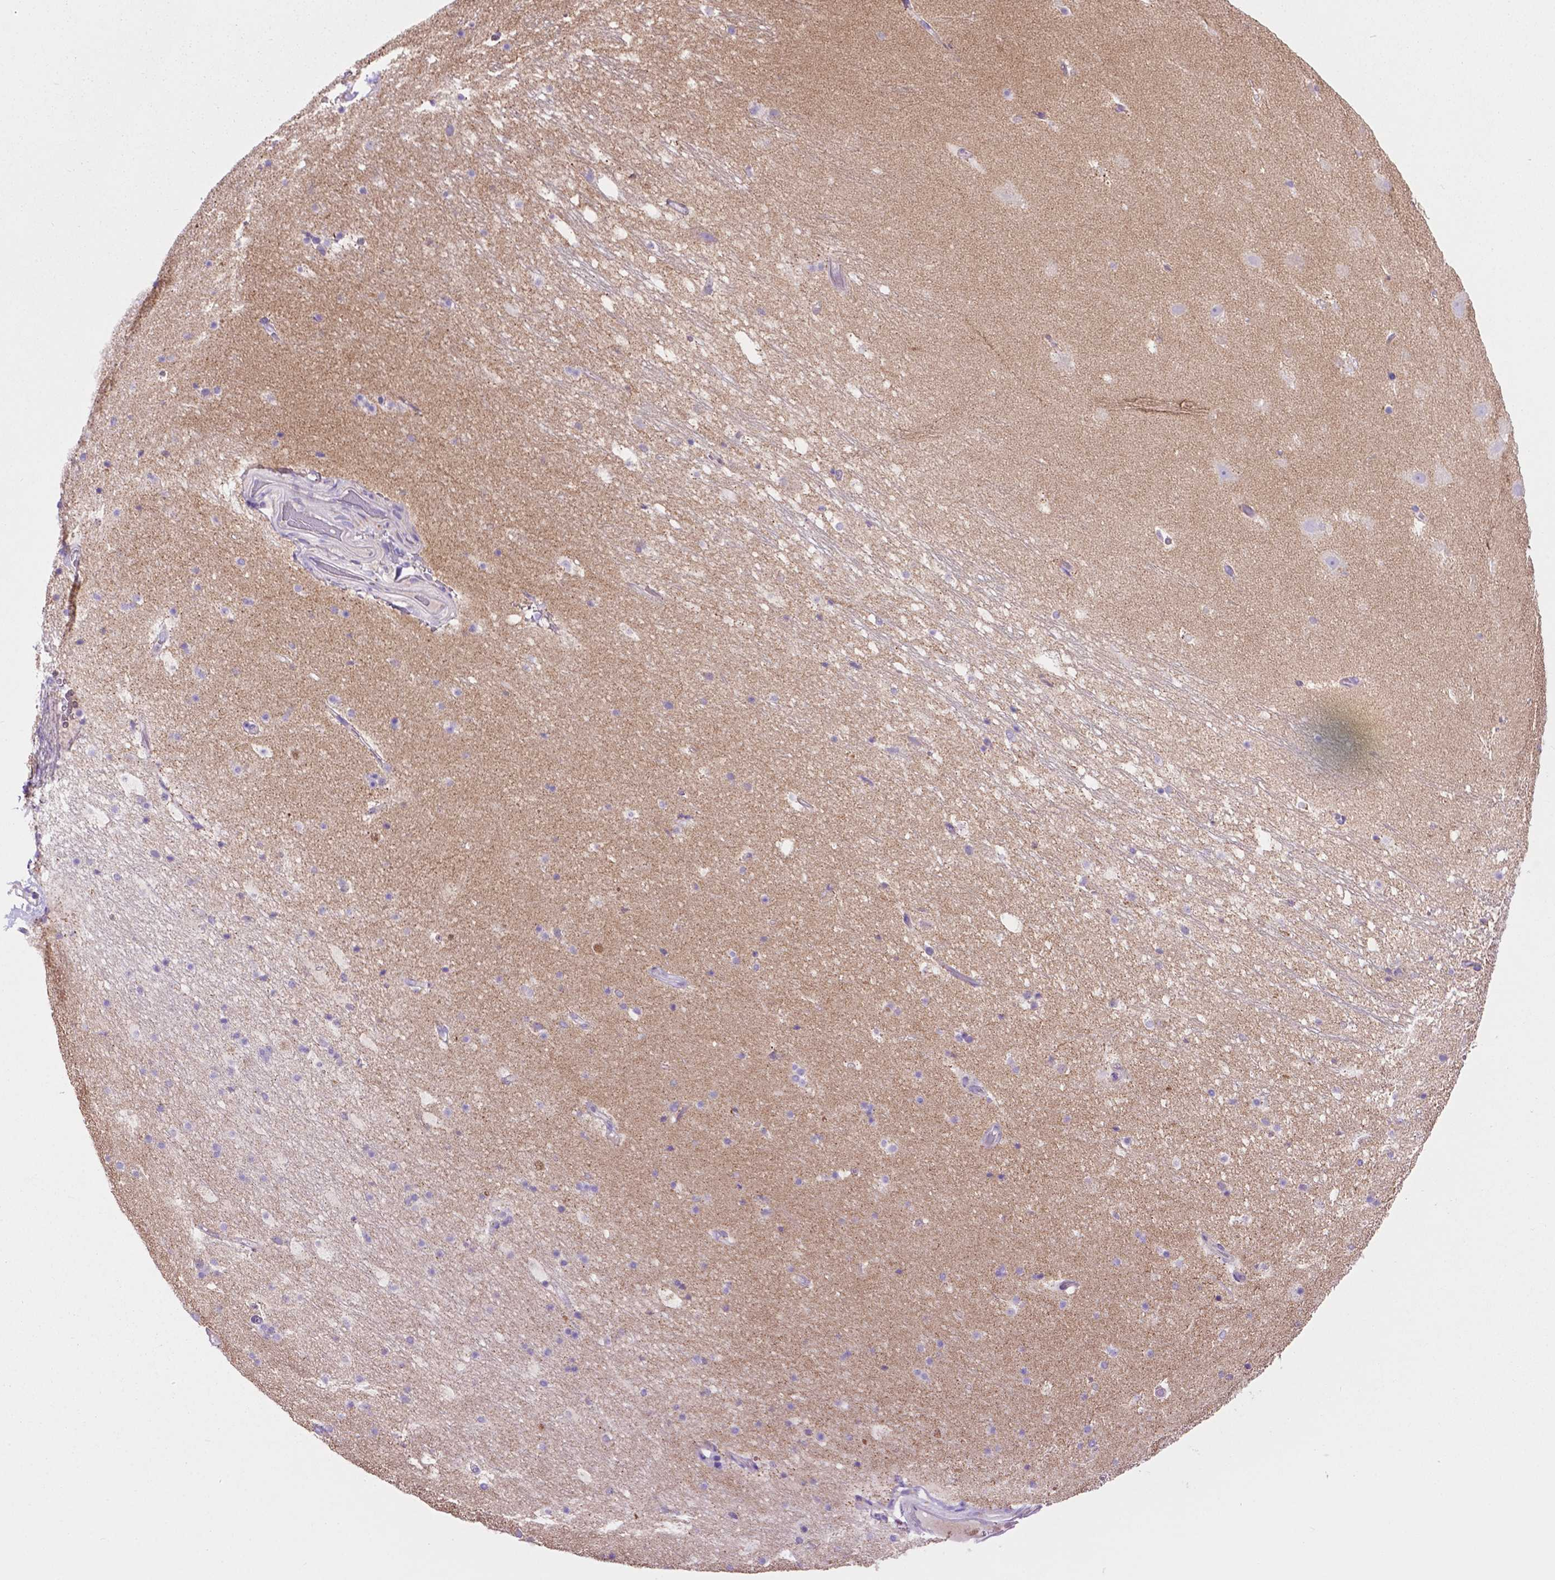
{"staining": {"intensity": "negative", "quantity": "none", "location": "none"}, "tissue": "hippocampus", "cell_type": "Glial cells", "image_type": "normal", "snomed": [{"axis": "morphology", "description": "Normal tissue, NOS"}, {"axis": "topography", "description": "Hippocampus"}], "caption": "High power microscopy photomicrograph of an immunohistochemistry histopathology image of normal hippocampus, revealing no significant staining in glial cells.", "gene": "TMEM121B", "patient": {"sex": "male", "age": 26}}